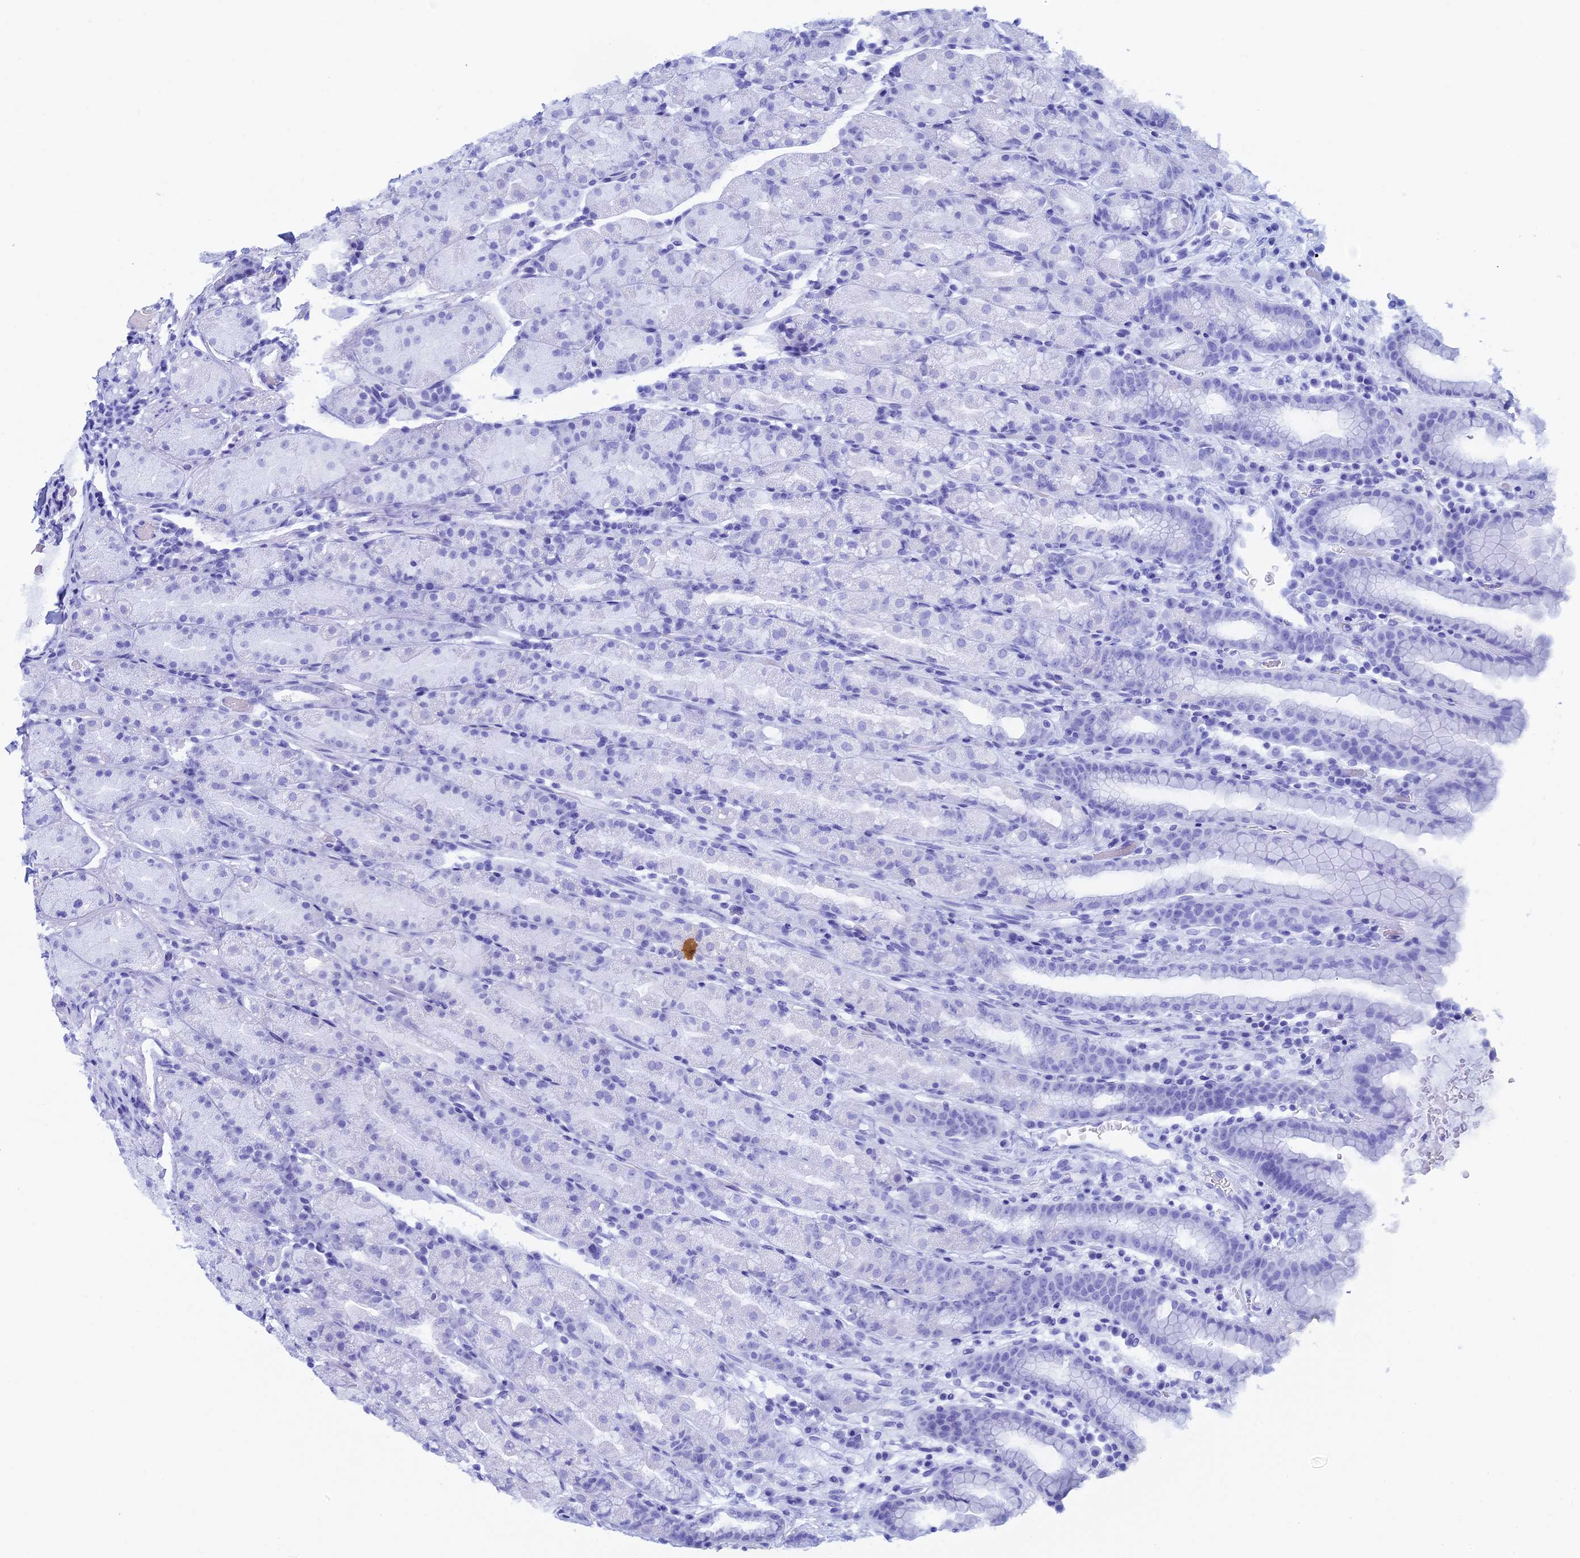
{"staining": {"intensity": "negative", "quantity": "none", "location": "none"}, "tissue": "stomach", "cell_type": "Glandular cells", "image_type": "normal", "snomed": [{"axis": "morphology", "description": "Normal tissue, NOS"}, {"axis": "topography", "description": "Stomach, upper"}, {"axis": "topography", "description": "Stomach, lower"}, {"axis": "topography", "description": "Small intestine"}], "caption": "A histopathology image of human stomach is negative for staining in glandular cells. (Immunohistochemistry (ihc), brightfield microscopy, high magnification).", "gene": "SPIRE1", "patient": {"sex": "male", "age": 68}}